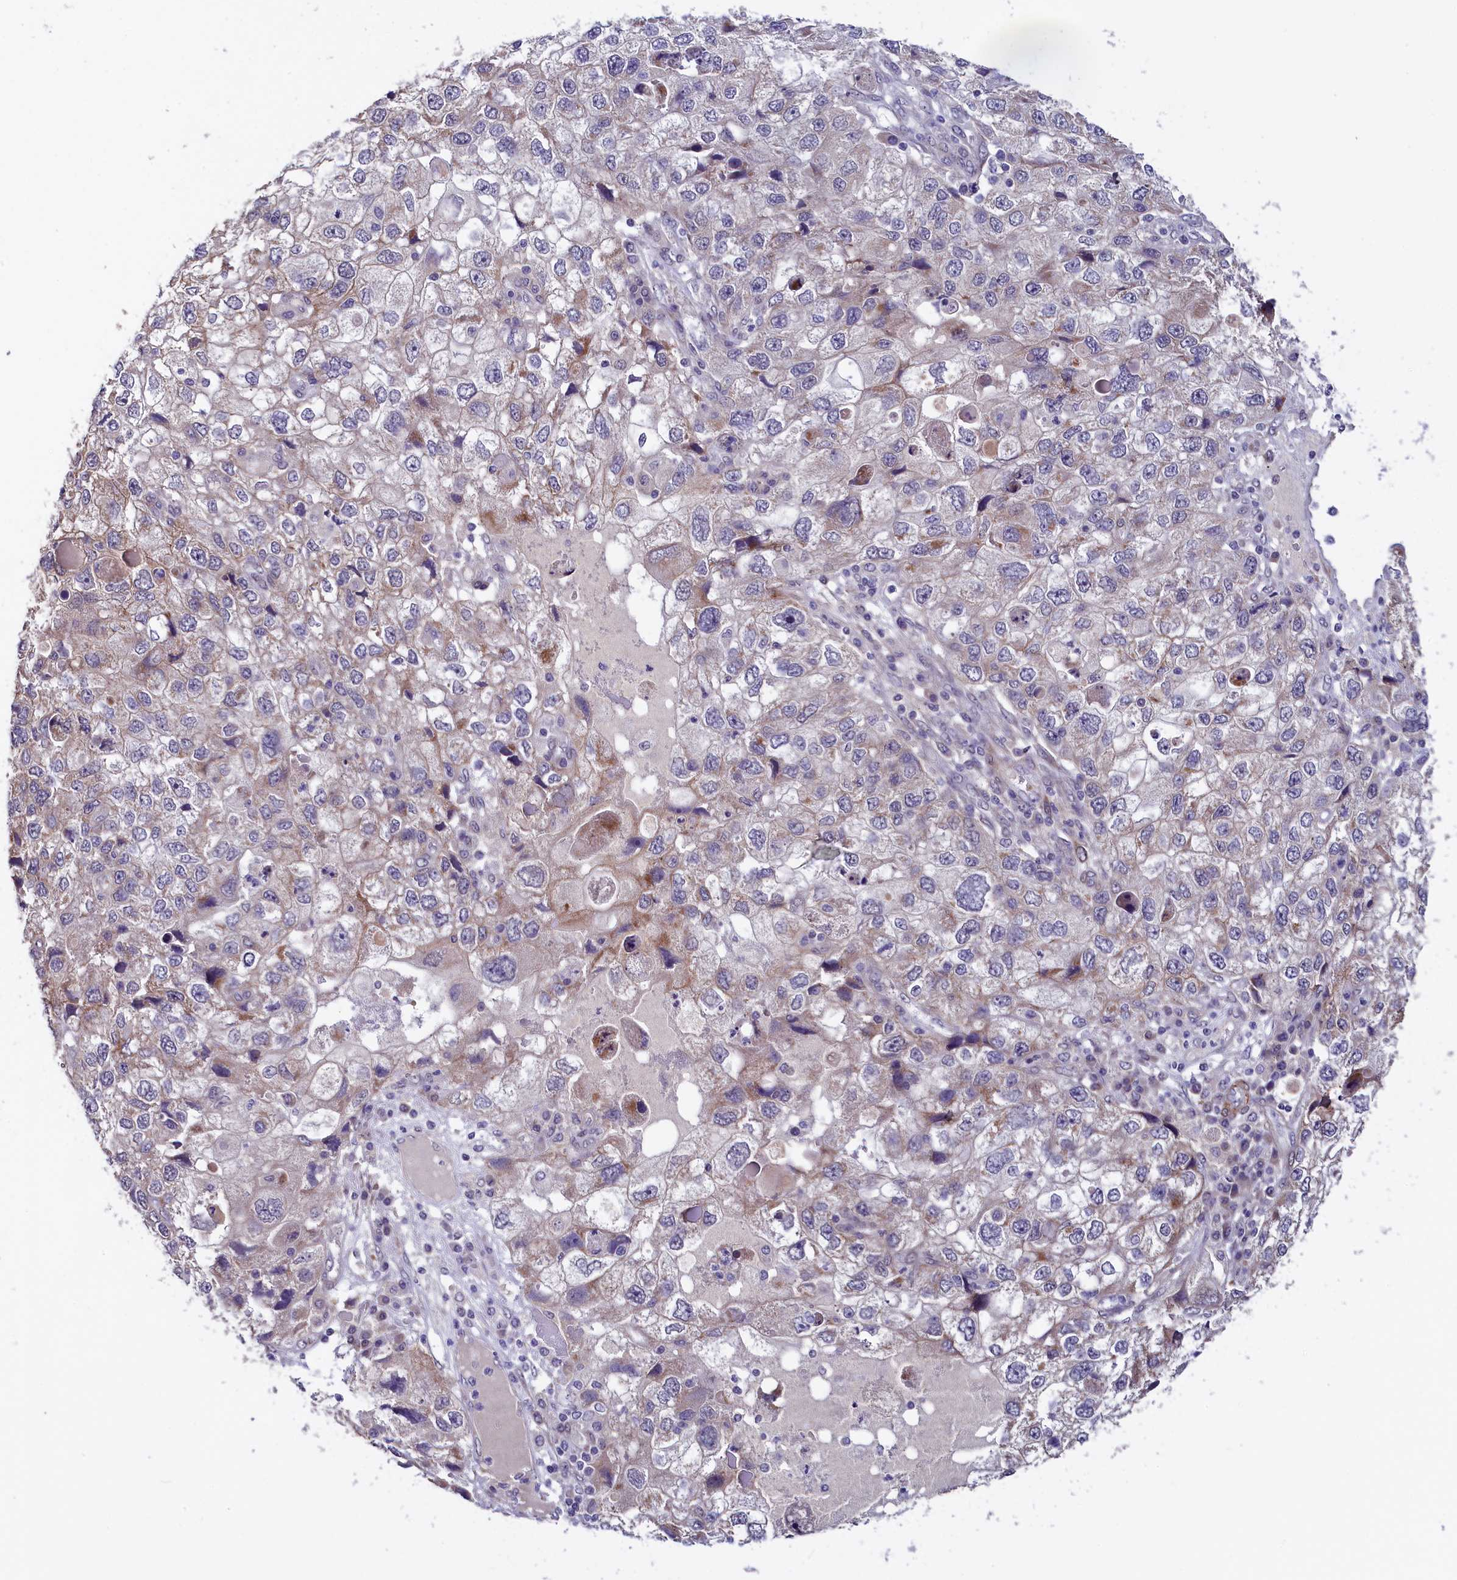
{"staining": {"intensity": "weak", "quantity": "25%-75%", "location": "cytoplasmic/membranous"}, "tissue": "endometrial cancer", "cell_type": "Tumor cells", "image_type": "cancer", "snomed": [{"axis": "morphology", "description": "Adenocarcinoma, NOS"}, {"axis": "topography", "description": "Endometrium"}], "caption": "This micrograph reveals endometrial cancer stained with IHC to label a protein in brown. The cytoplasmic/membranous of tumor cells show weak positivity for the protein. Nuclei are counter-stained blue.", "gene": "SLC39A6", "patient": {"sex": "female", "age": 49}}